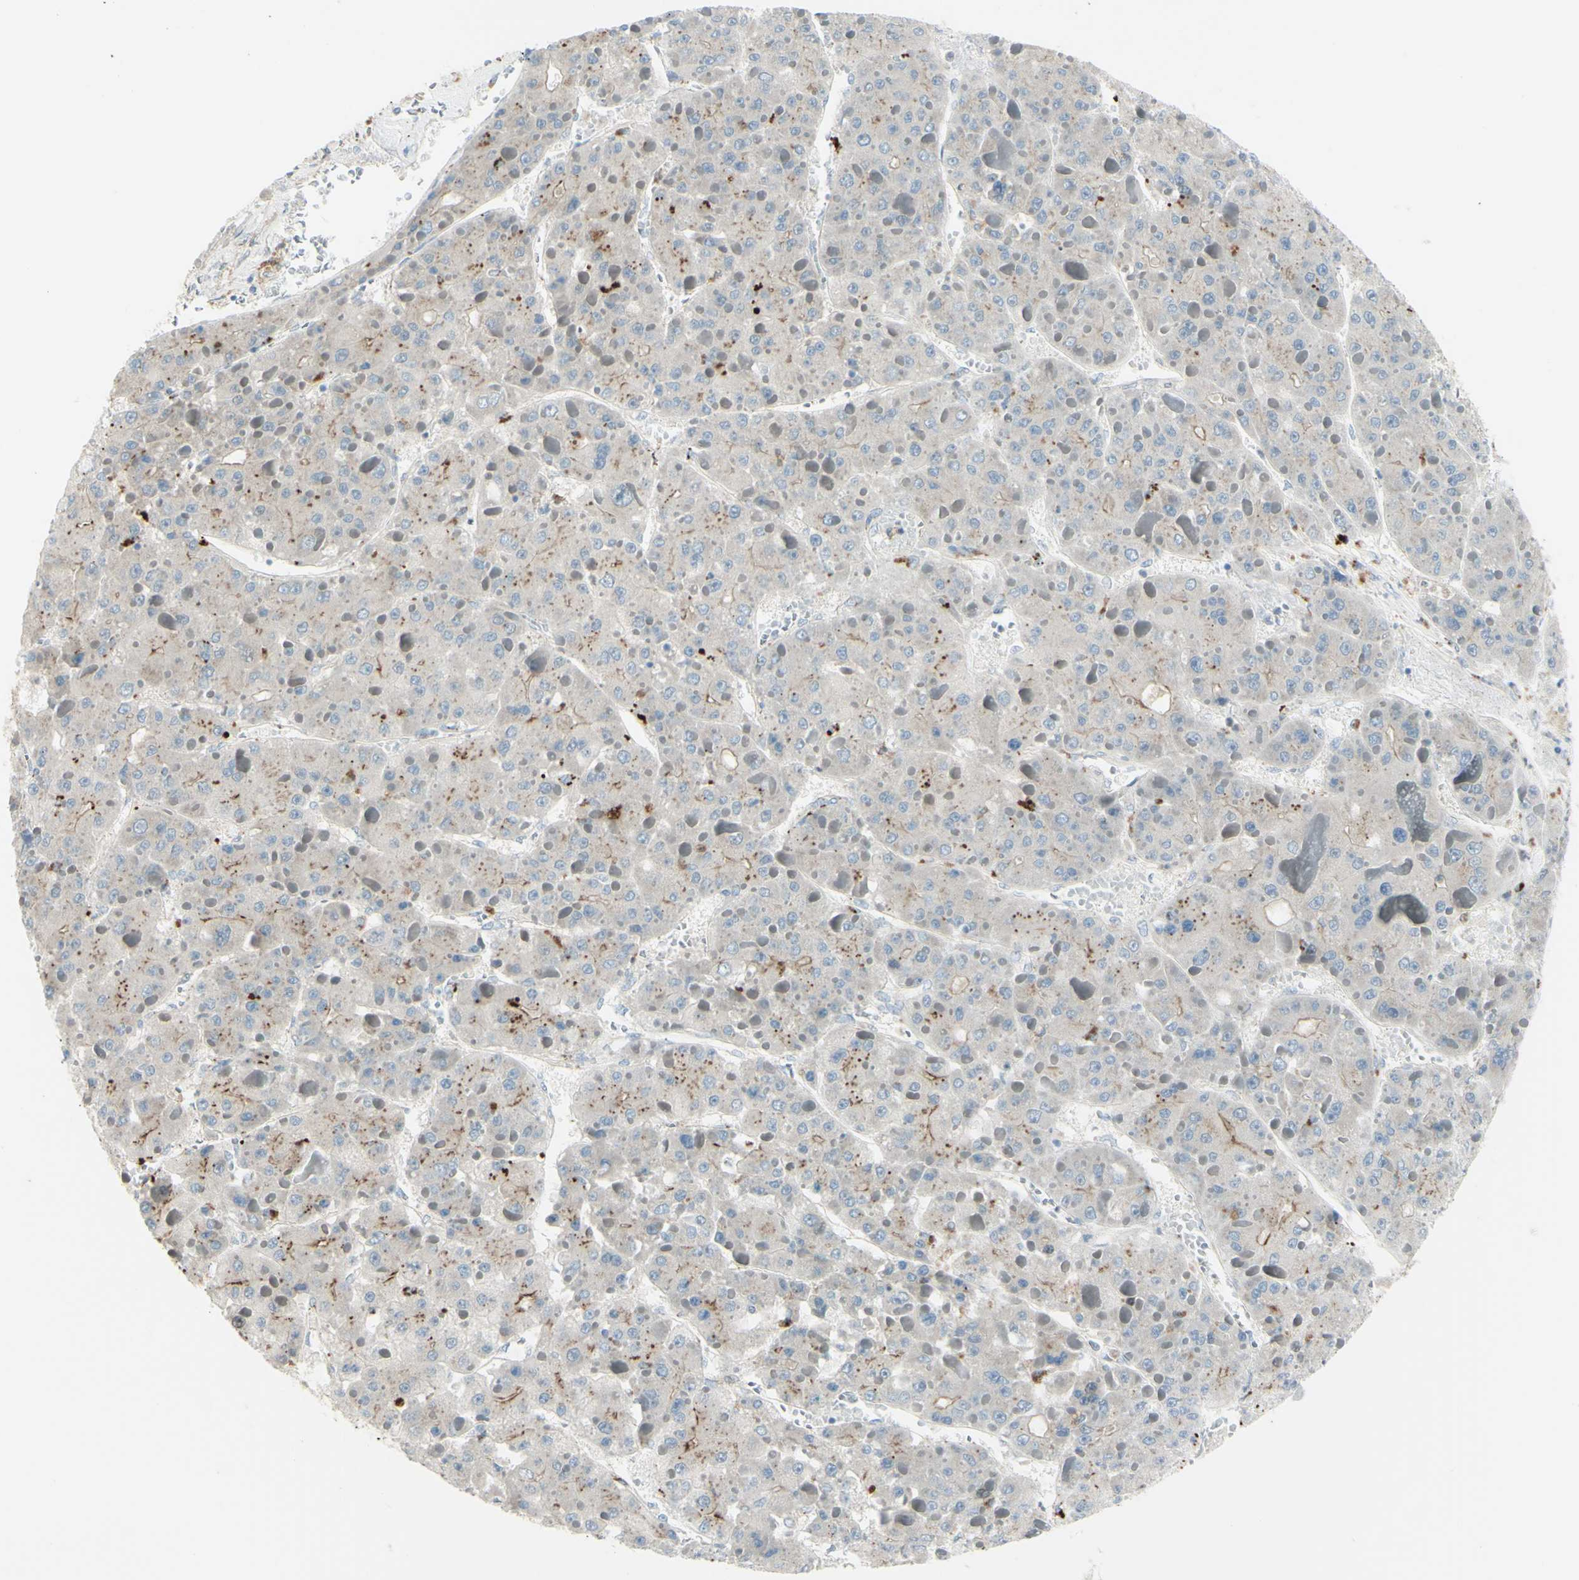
{"staining": {"intensity": "moderate", "quantity": "<25%", "location": "cytoplasmic/membranous"}, "tissue": "liver cancer", "cell_type": "Tumor cells", "image_type": "cancer", "snomed": [{"axis": "morphology", "description": "Carcinoma, Hepatocellular, NOS"}, {"axis": "topography", "description": "Liver"}], "caption": "Protein expression analysis of human liver hepatocellular carcinoma reveals moderate cytoplasmic/membranous staining in approximately <25% of tumor cells.", "gene": "LMTK2", "patient": {"sex": "female", "age": 73}}